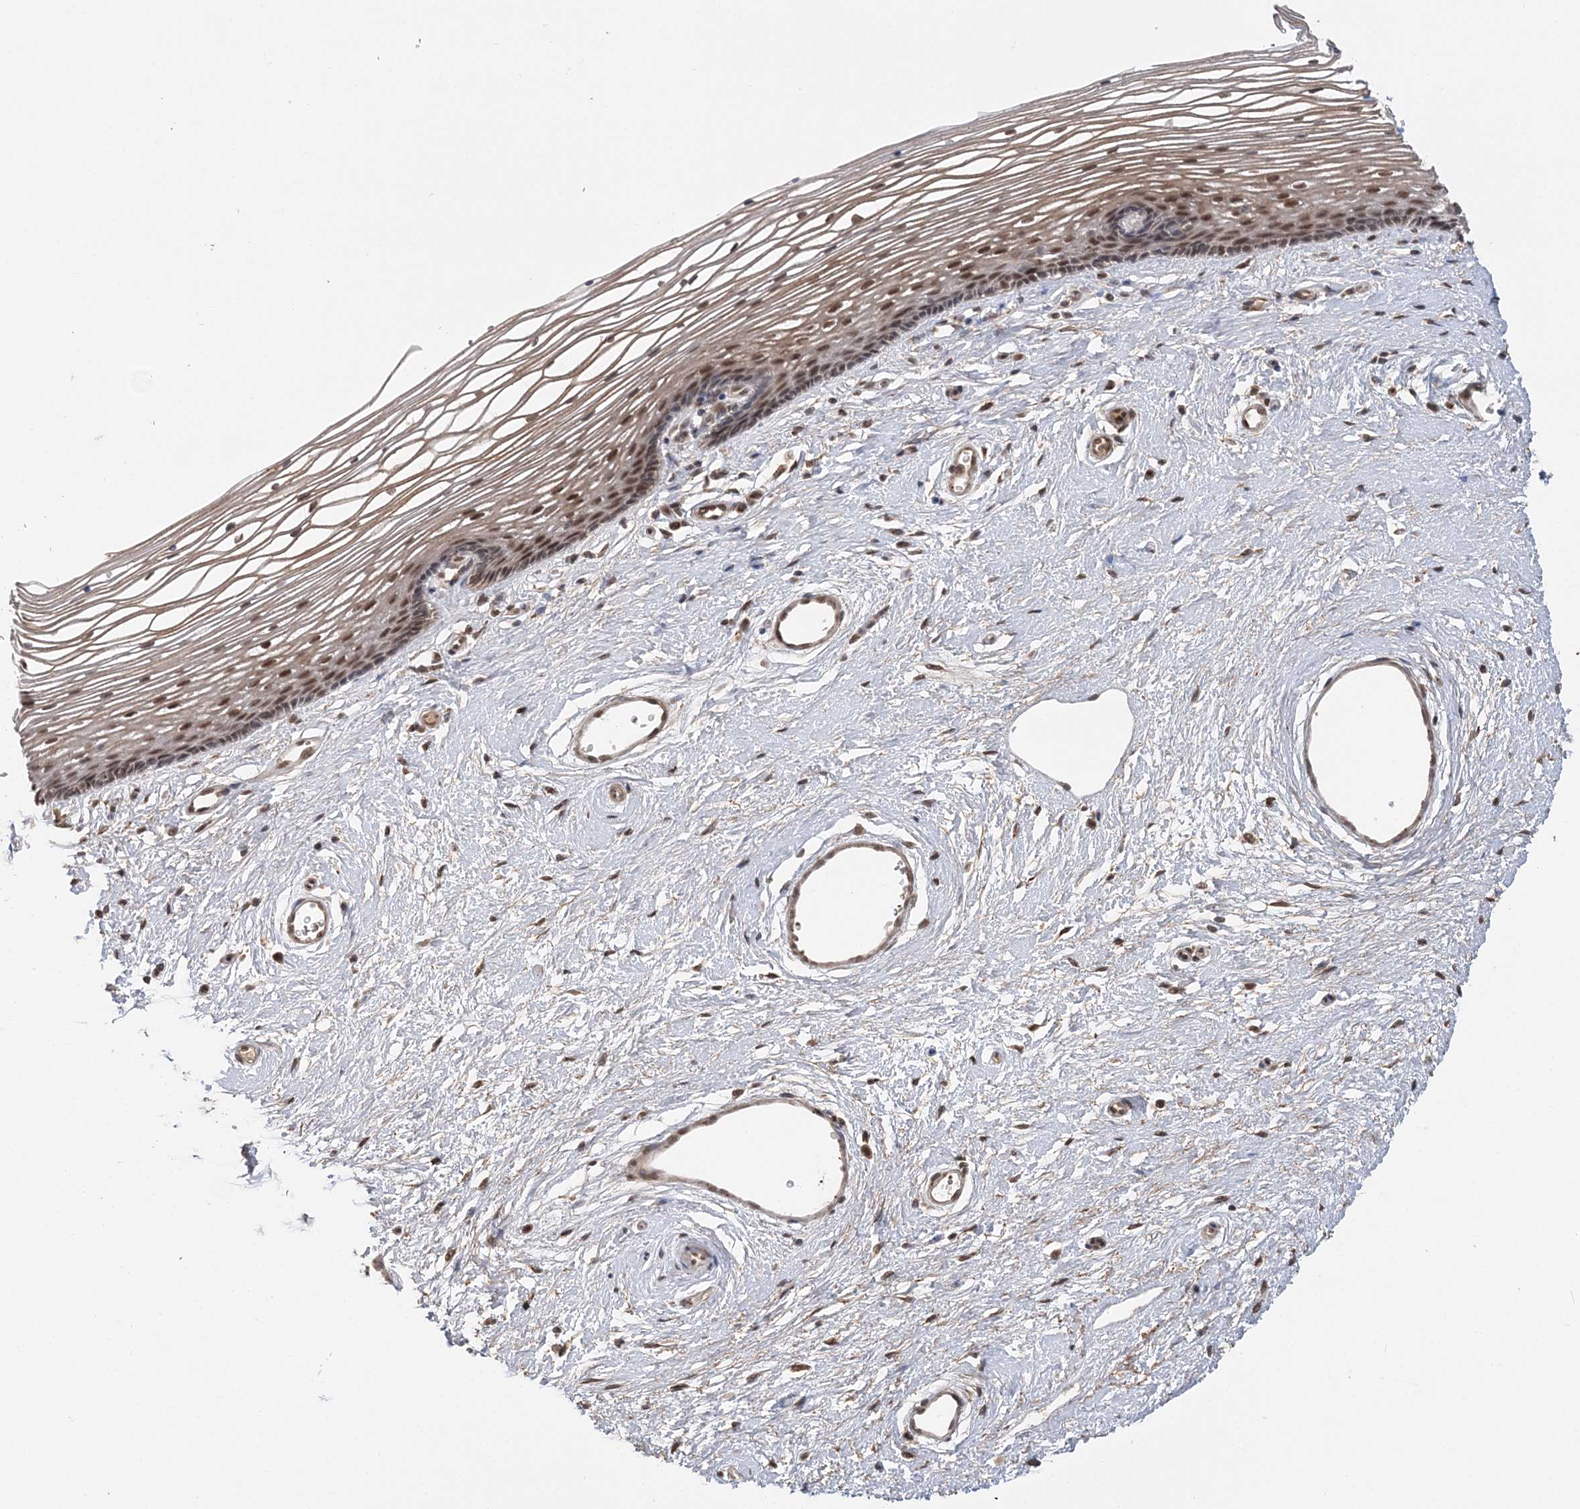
{"staining": {"intensity": "moderate", "quantity": ">75%", "location": "cytoplasmic/membranous,nuclear"}, "tissue": "vagina", "cell_type": "Squamous epithelial cells", "image_type": "normal", "snomed": [{"axis": "morphology", "description": "Normal tissue, NOS"}, {"axis": "topography", "description": "Vagina"}], "caption": "An immunohistochemistry (IHC) image of benign tissue is shown. Protein staining in brown labels moderate cytoplasmic/membranous,nuclear positivity in vagina within squamous epithelial cells. The staining was performed using DAB (3,3'-diaminobenzidine) to visualize the protein expression in brown, while the nuclei were stained in blue with hematoxylin (Magnification: 20x).", "gene": "TSHZ2", "patient": {"sex": "female", "age": 46}}